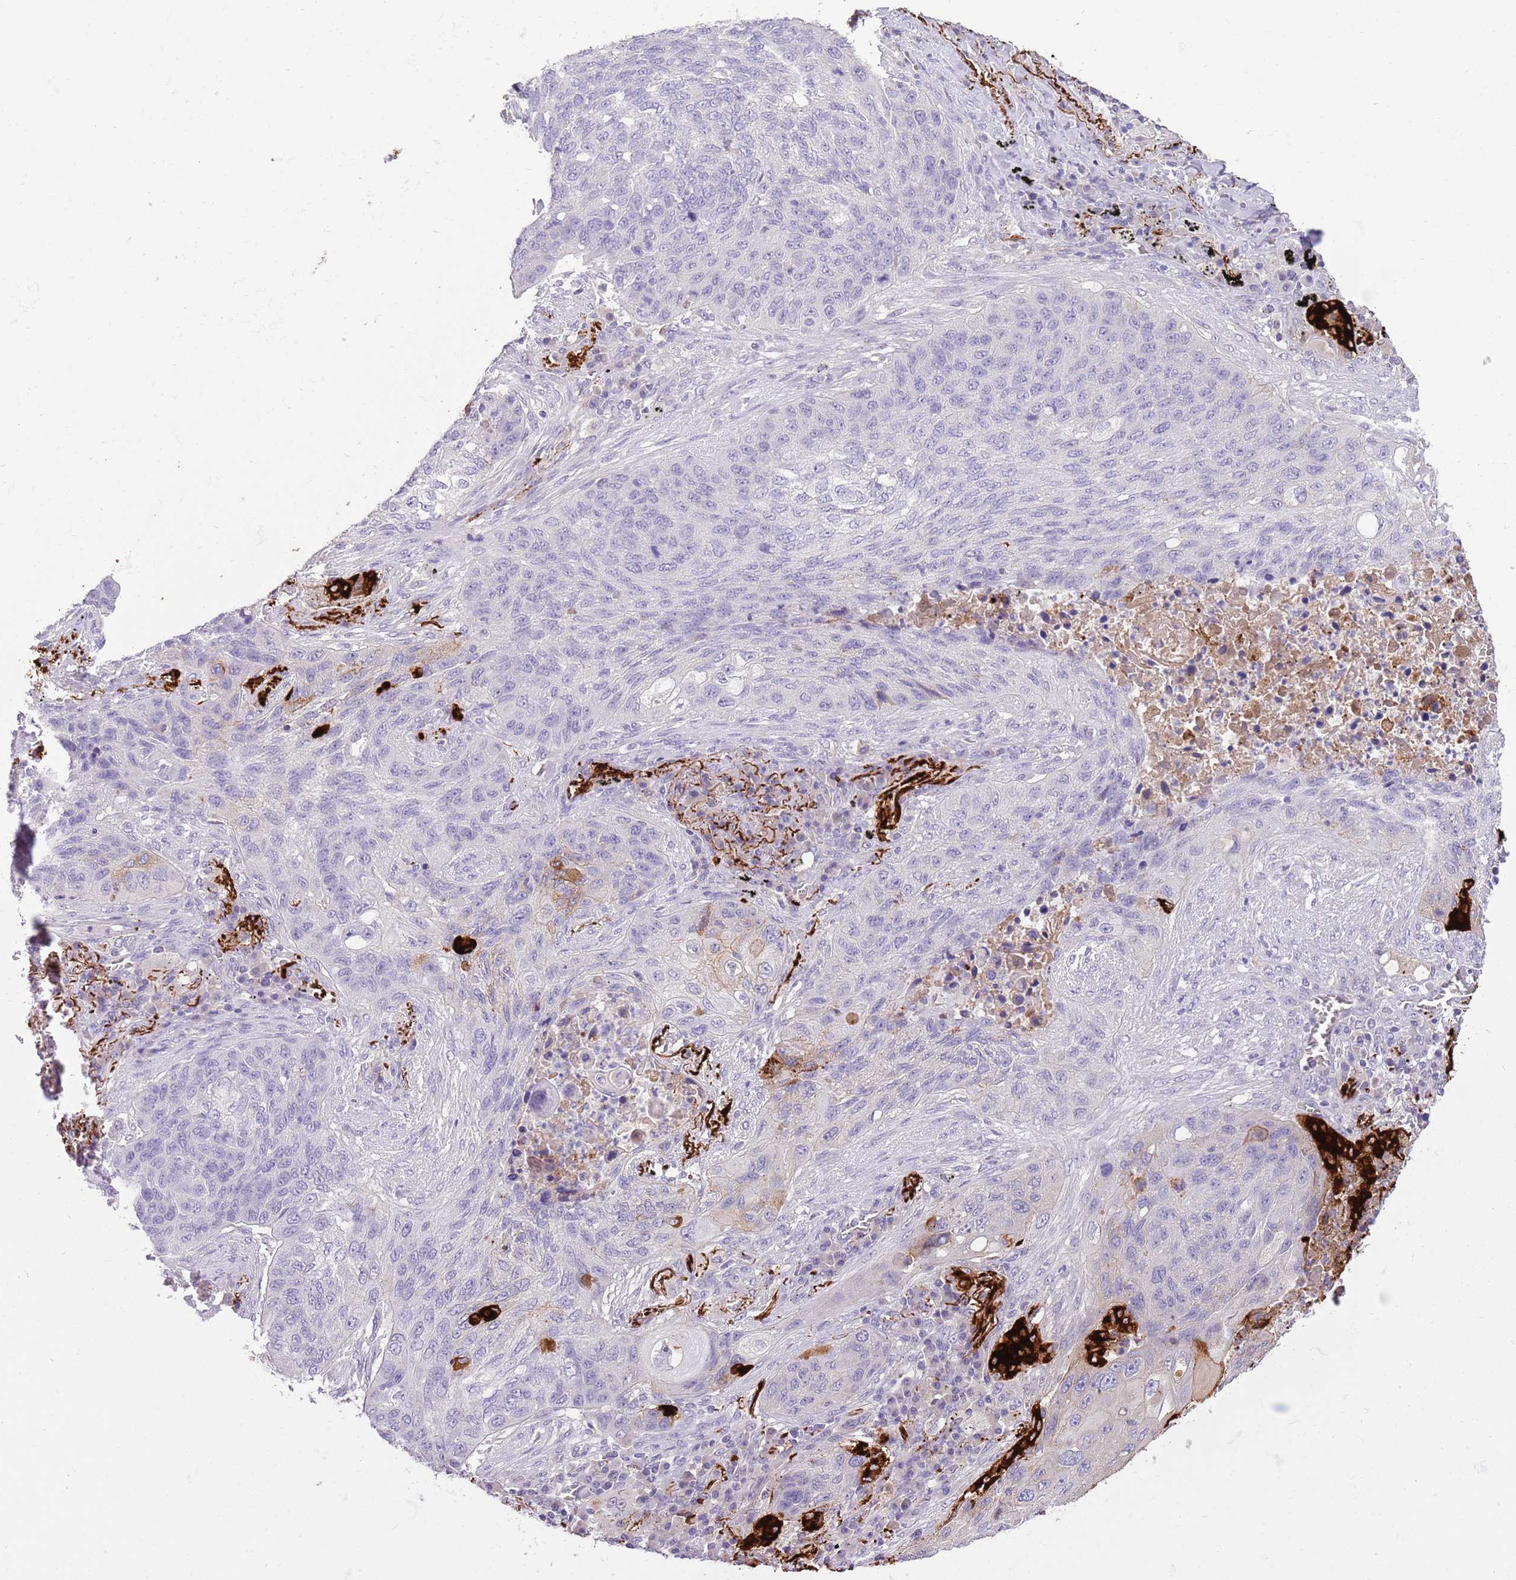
{"staining": {"intensity": "strong", "quantity": "<25%", "location": "cytoplasmic/membranous"}, "tissue": "lung cancer", "cell_type": "Tumor cells", "image_type": "cancer", "snomed": [{"axis": "morphology", "description": "Squamous cell carcinoma, NOS"}, {"axis": "topography", "description": "Lung"}], "caption": "High-magnification brightfield microscopy of lung squamous cell carcinoma stained with DAB (brown) and counterstained with hematoxylin (blue). tumor cells exhibit strong cytoplasmic/membranous expression is identified in approximately<25% of cells. (IHC, brightfield microscopy, high magnification).", "gene": "SFTPA1", "patient": {"sex": "female", "age": 63}}